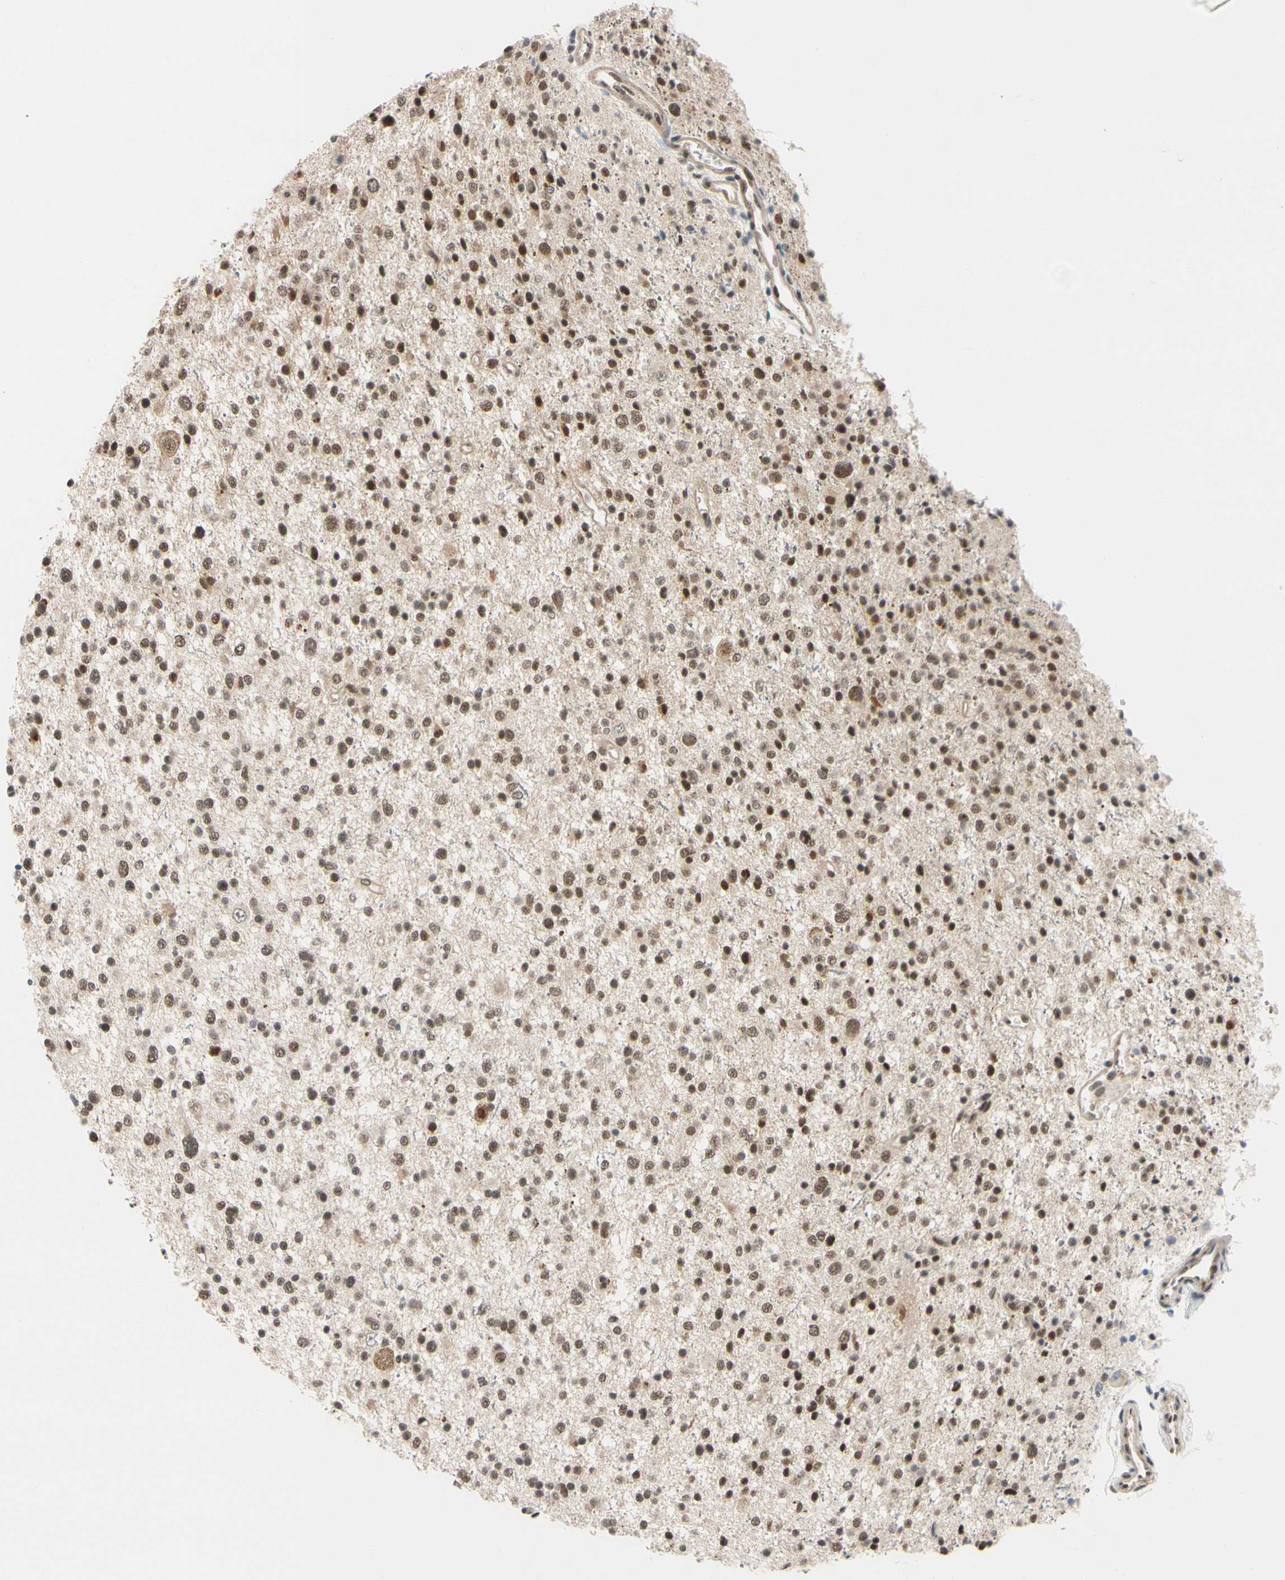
{"staining": {"intensity": "moderate", "quantity": ">75%", "location": "nuclear"}, "tissue": "glioma", "cell_type": "Tumor cells", "image_type": "cancer", "snomed": [{"axis": "morphology", "description": "Glioma, malignant, Low grade"}, {"axis": "topography", "description": "Brain"}], "caption": "Protein staining by immunohistochemistry shows moderate nuclear expression in approximately >75% of tumor cells in glioma.", "gene": "TAF4", "patient": {"sex": "female", "age": 37}}